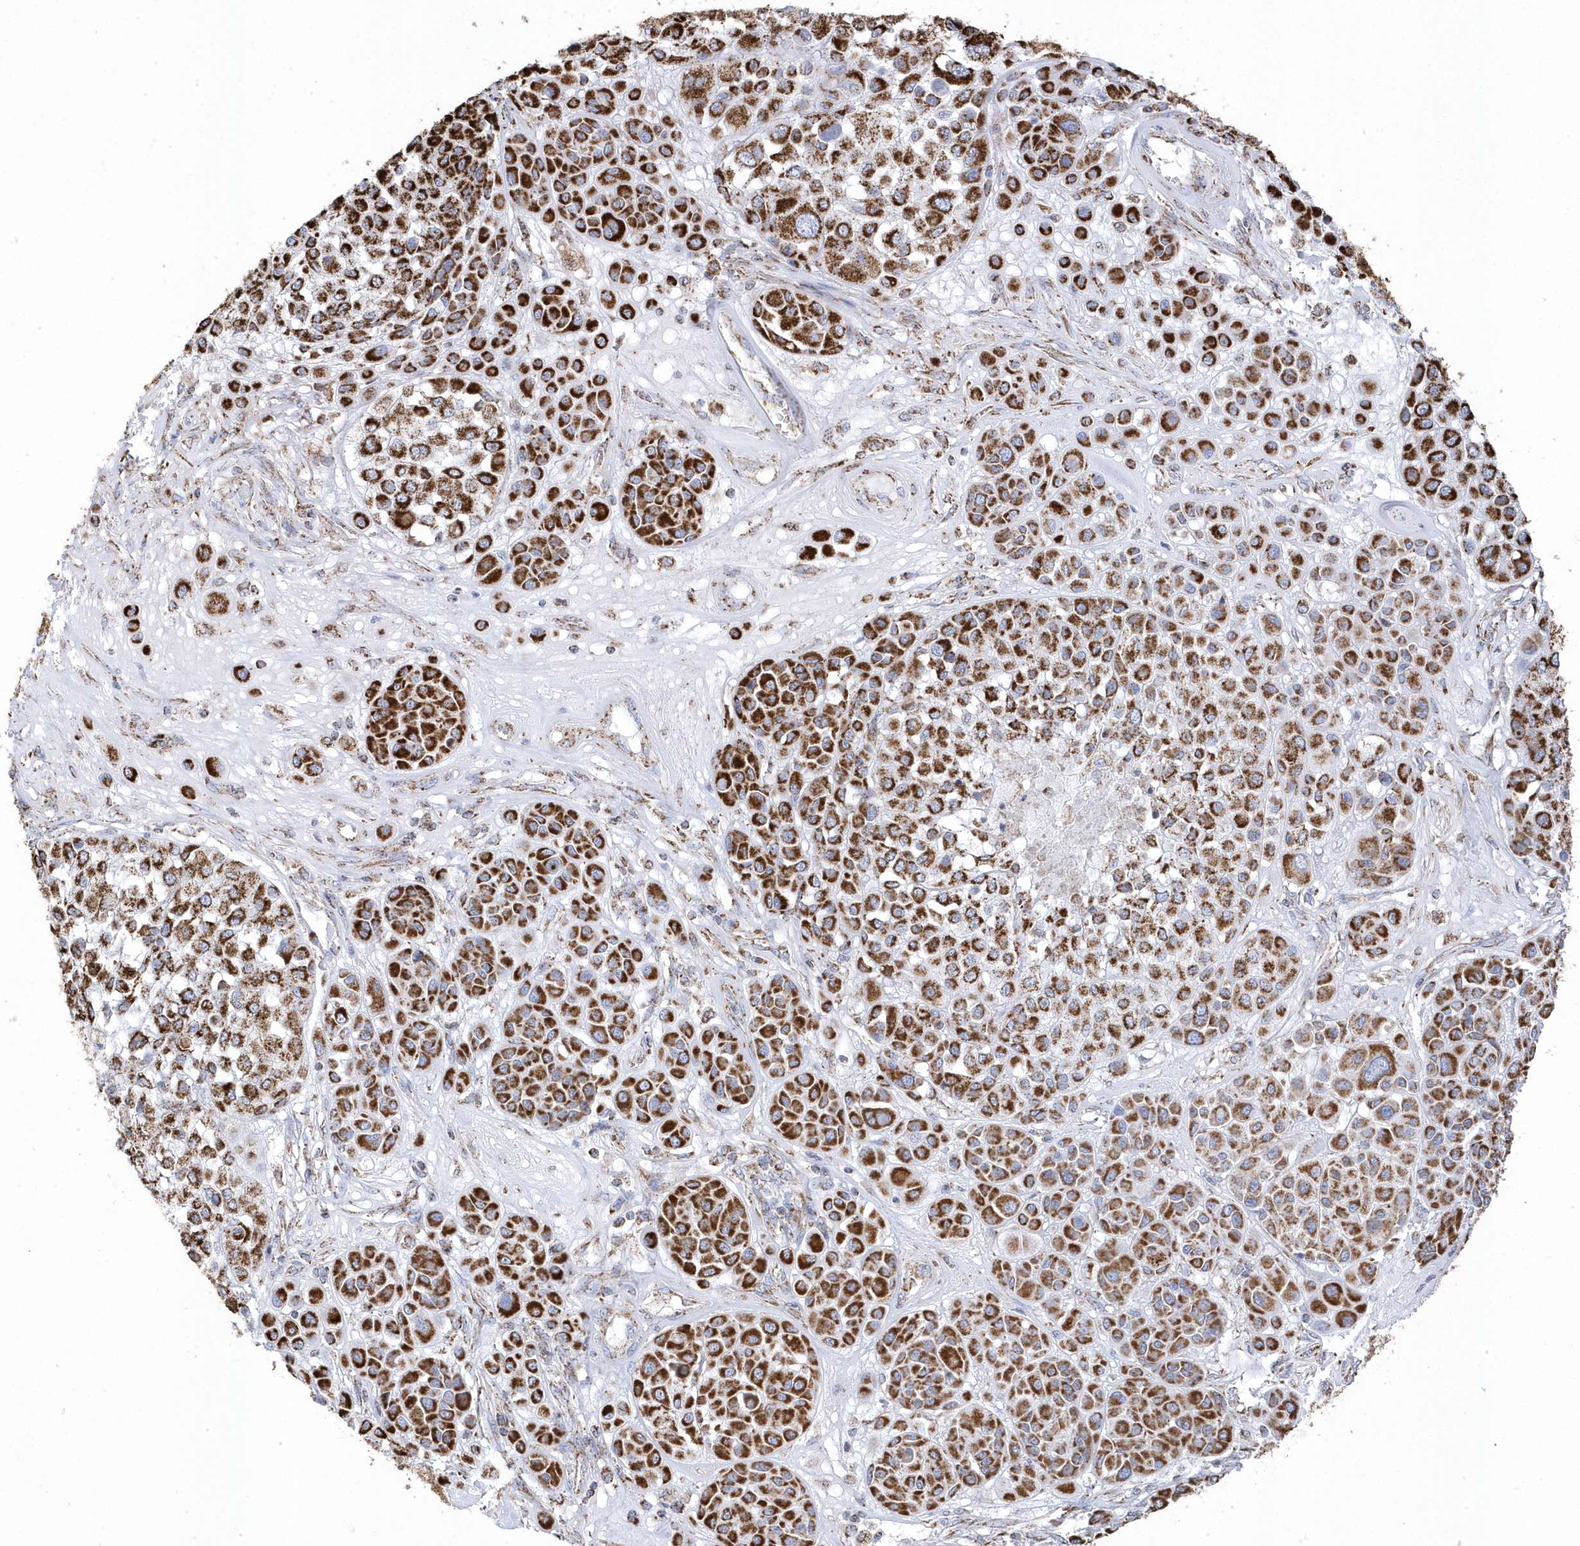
{"staining": {"intensity": "strong", "quantity": ">75%", "location": "cytoplasmic/membranous"}, "tissue": "melanoma", "cell_type": "Tumor cells", "image_type": "cancer", "snomed": [{"axis": "morphology", "description": "Malignant melanoma, Metastatic site"}, {"axis": "topography", "description": "Soft tissue"}], "caption": "This photomicrograph exhibits immunohistochemistry staining of human melanoma, with high strong cytoplasmic/membranous expression in approximately >75% of tumor cells.", "gene": "GTPBP8", "patient": {"sex": "male", "age": 41}}